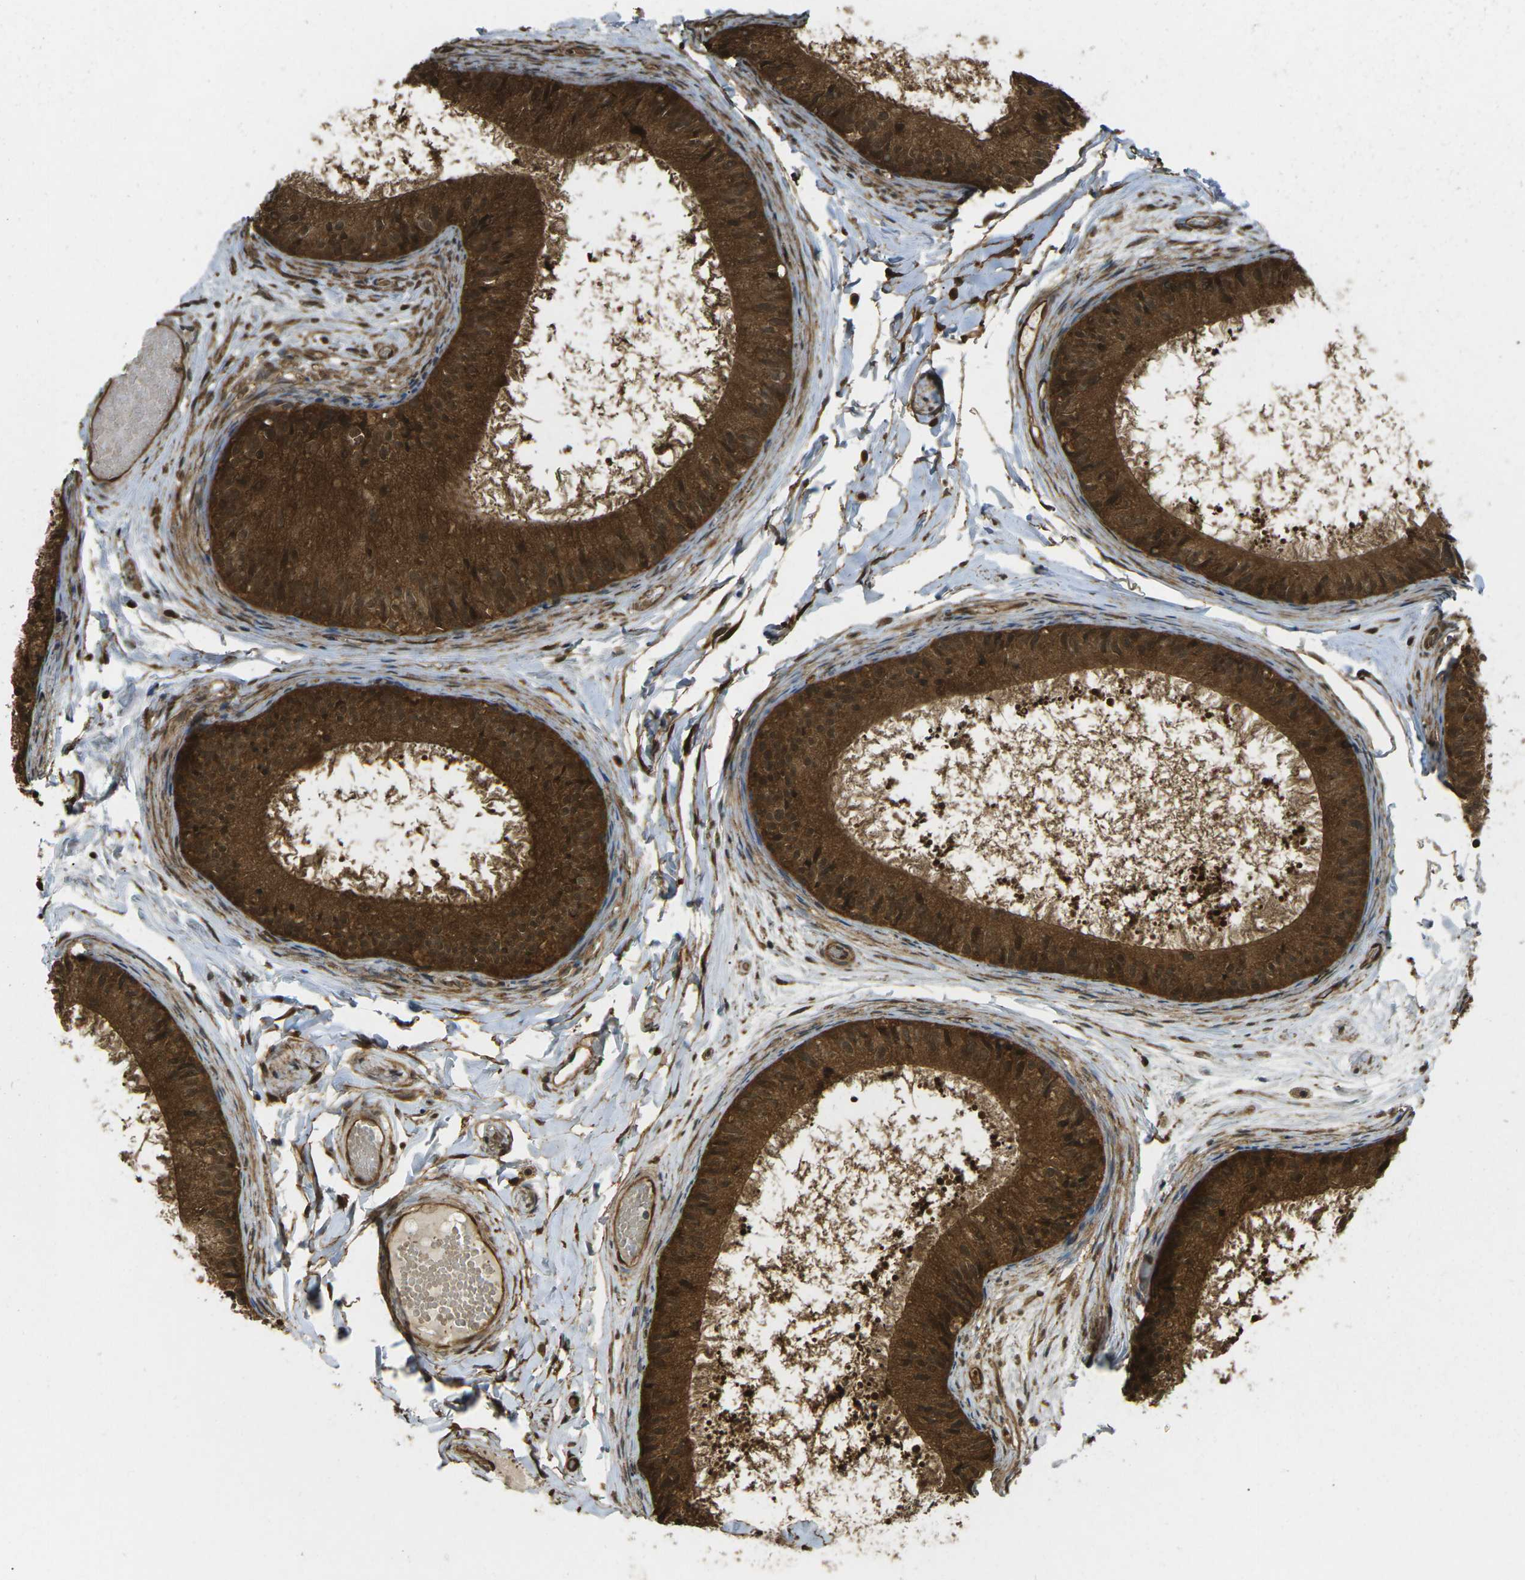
{"staining": {"intensity": "strong", "quantity": ">75%", "location": "cytoplasmic/membranous,nuclear"}, "tissue": "epididymis", "cell_type": "Glandular cells", "image_type": "normal", "snomed": [{"axis": "morphology", "description": "Normal tissue, NOS"}, {"axis": "topography", "description": "Epididymis"}], "caption": "Unremarkable epididymis demonstrates strong cytoplasmic/membranous,nuclear staining in approximately >75% of glandular cells, visualized by immunohistochemistry. (DAB = brown stain, brightfield microscopy at high magnification).", "gene": "CHMP3", "patient": {"sex": "male", "age": 46}}